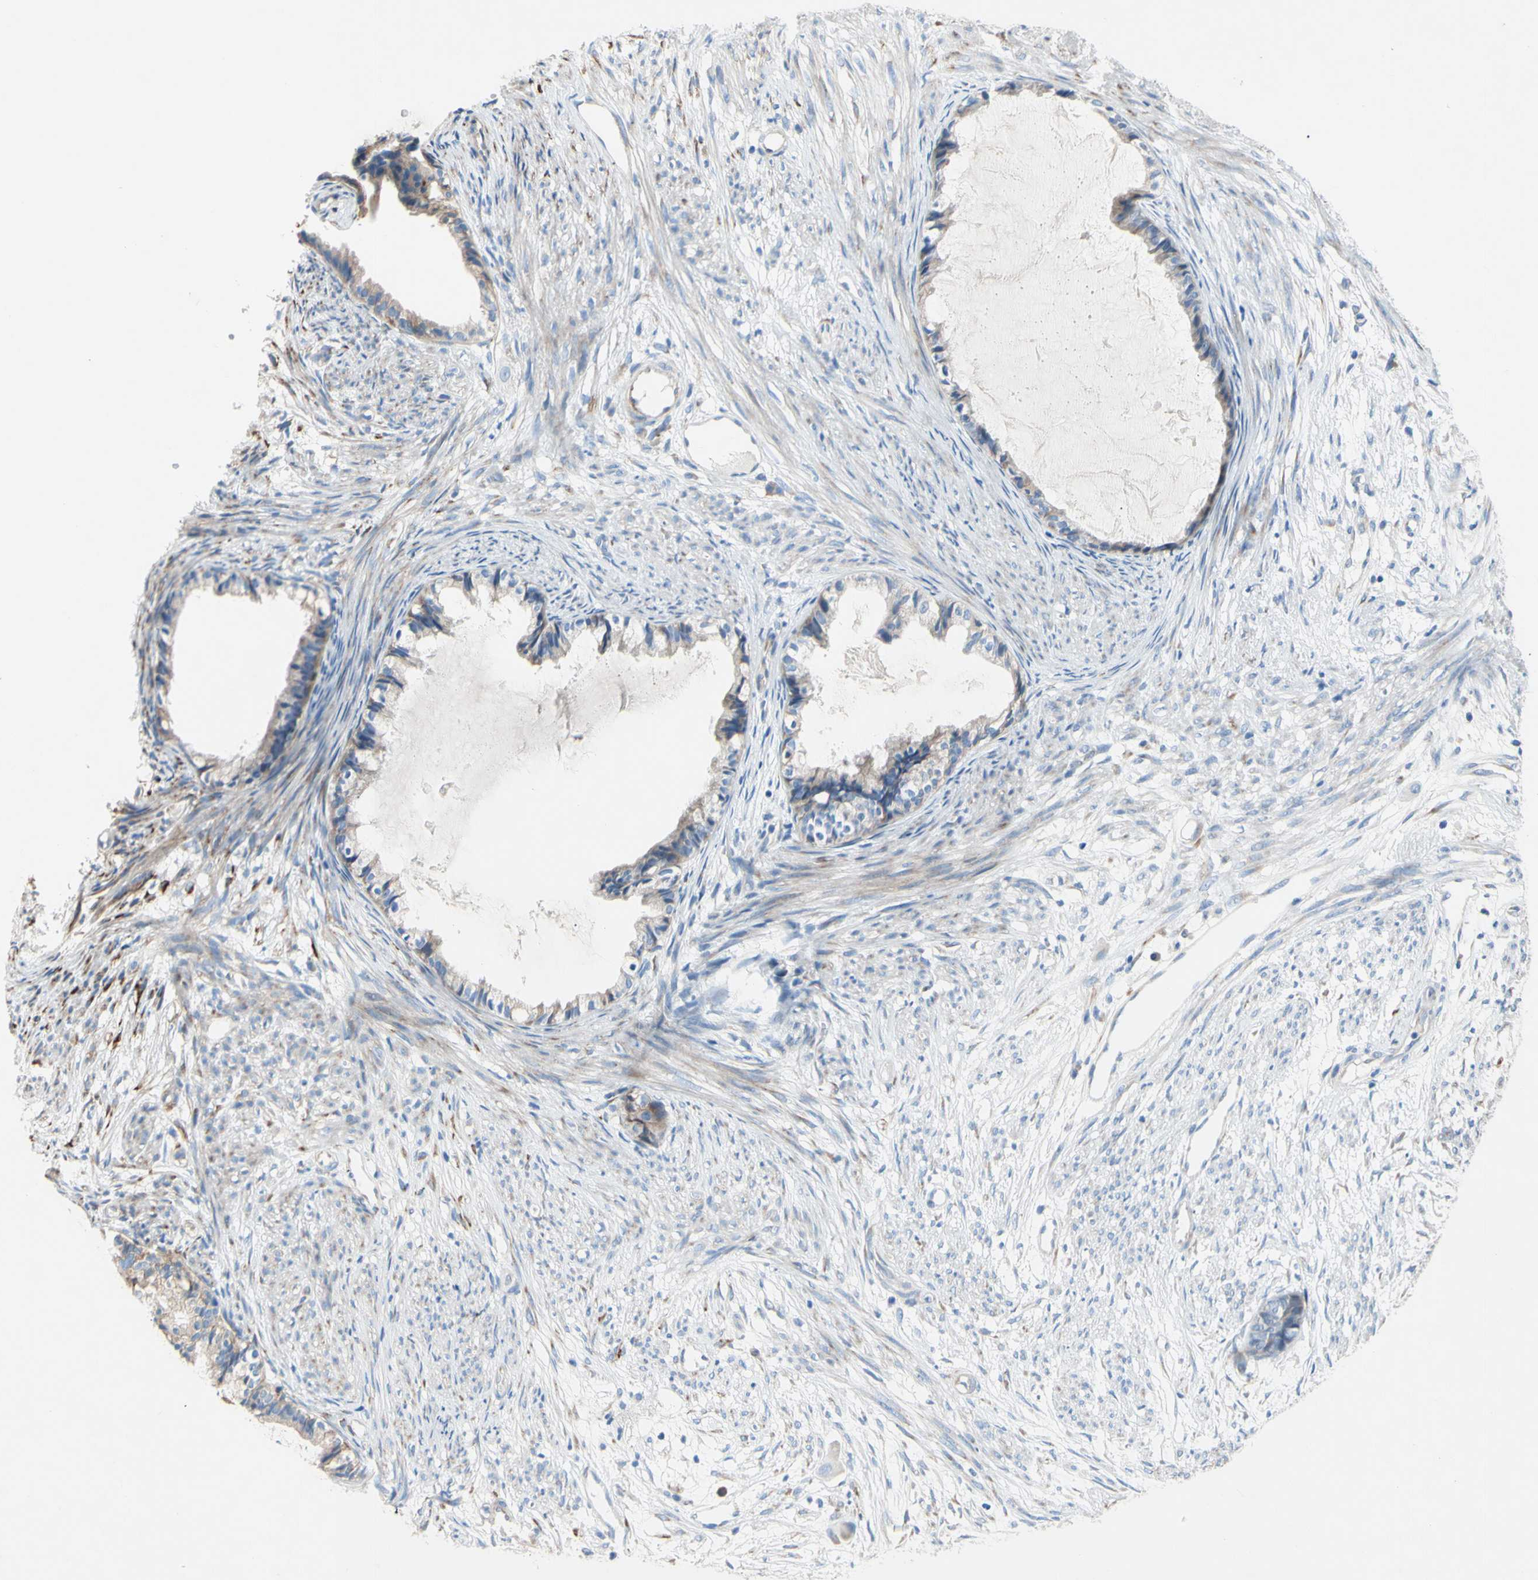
{"staining": {"intensity": "negative", "quantity": "none", "location": "none"}, "tissue": "cervical cancer", "cell_type": "Tumor cells", "image_type": "cancer", "snomed": [{"axis": "morphology", "description": "Normal tissue, NOS"}, {"axis": "morphology", "description": "Adenocarcinoma, NOS"}, {"axis": "topography", "description": "Cervix"}, {"axis": "topography", "description": "Endometrium"}], "caption": "There is no significant positivity in tumor cells of cervical adenocarcinoma. Brightfield microscopy of immunohistochemistry (IHC) stained with DAB (3,3'-diaminobenzidine) (brown) and hematoxylin (blue), captured at high magnification.", "gene": "TMIGD2", "patient": {"sex": "female", "age": 86}}